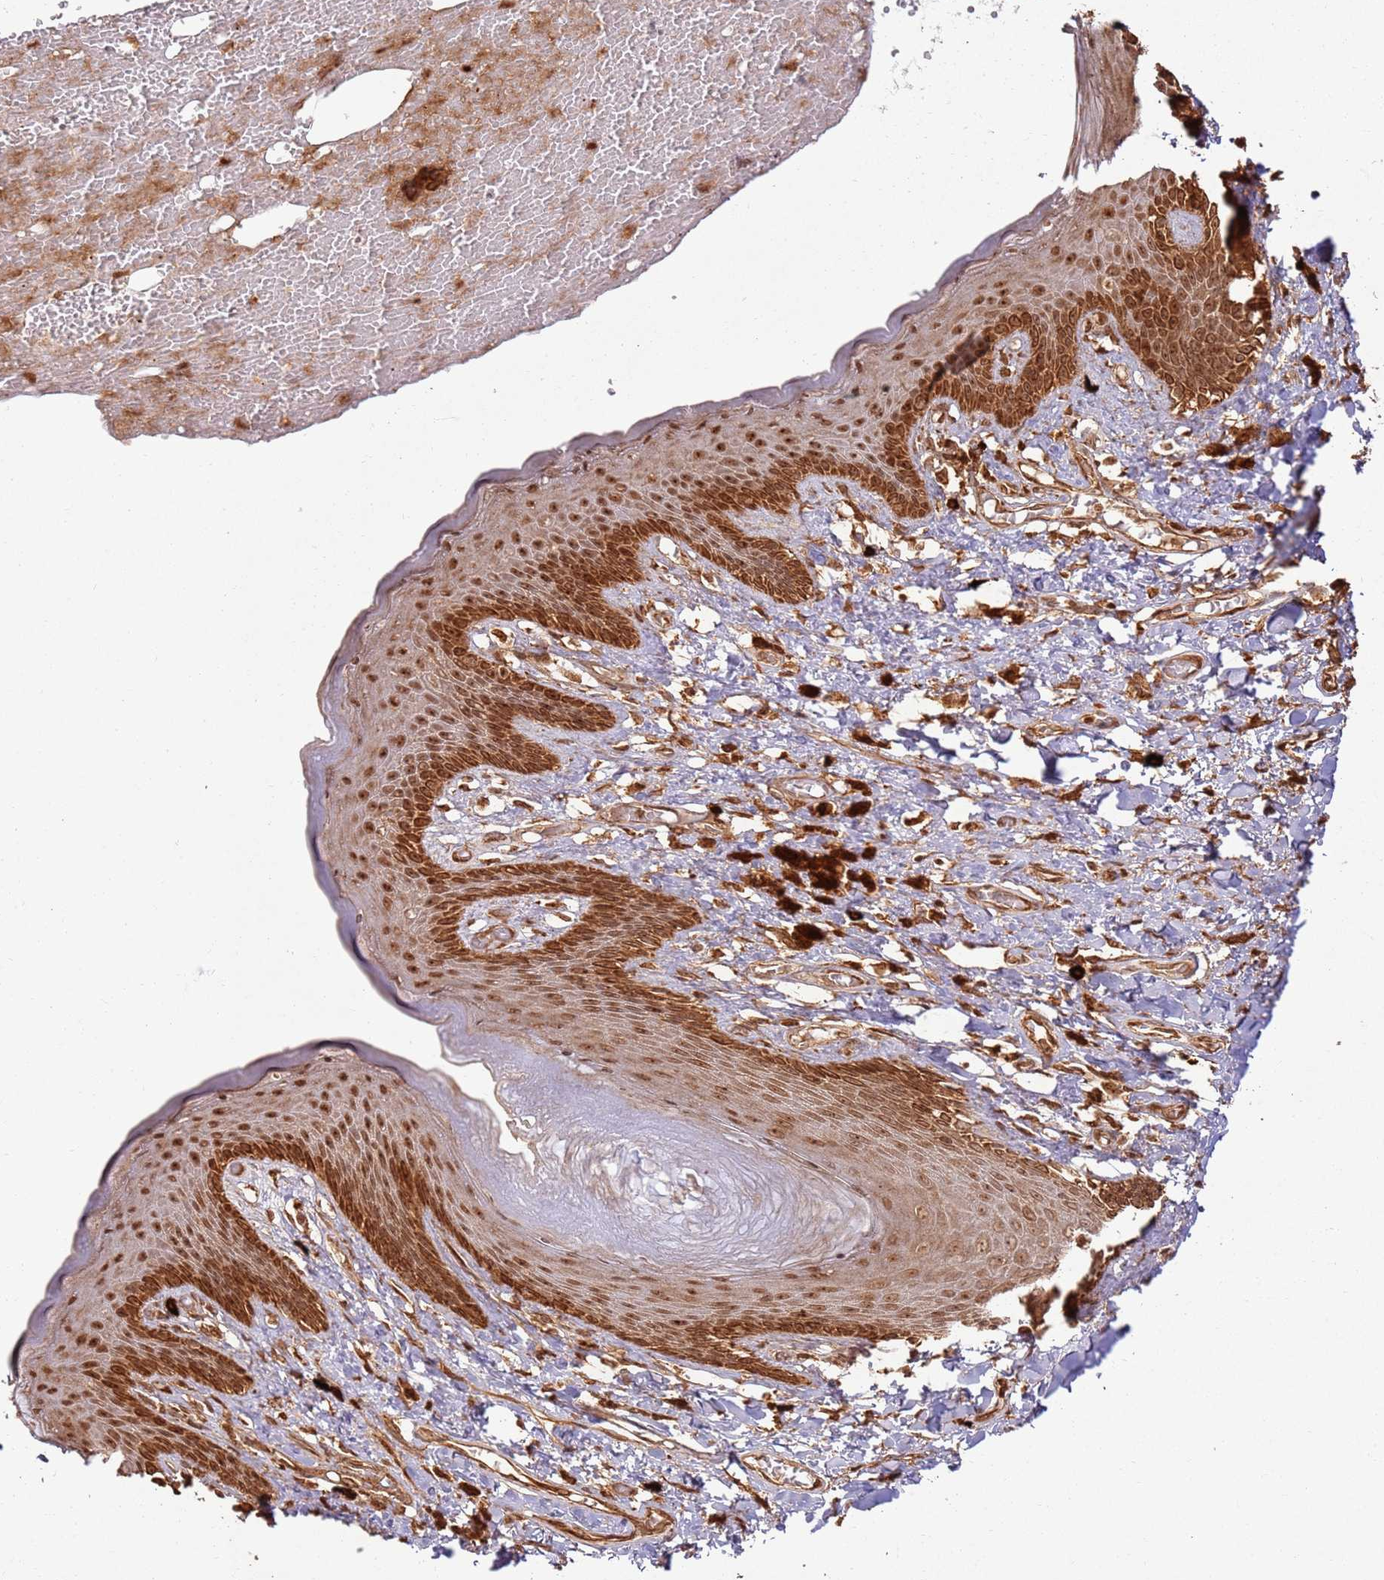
{"staining": {"intensity": "strong", "quantity": ">75%", "location": "cytoplasmic/membranous,nuclear"}, "tissue": "skin", "cell_type": "Epidermal cells", "image_type": "normal", "snomed": [{"axis": "morphology", "description": "Normal tissue, NOS"}, {"axis": "topography", "description": "Anal"}], "caption": "Immunohistochemistry (IHC) of benign human skin exhibits high levels of strong cytoplasmic/membranous,nuclear expression in about >75% of epidermal cells. (DAB (3,3'-diaminobenzidine) IHC with brightfield microscopy, high magnification).", "gene": "TBC1D13", "patient": {"sex": "female", "age": 78}}